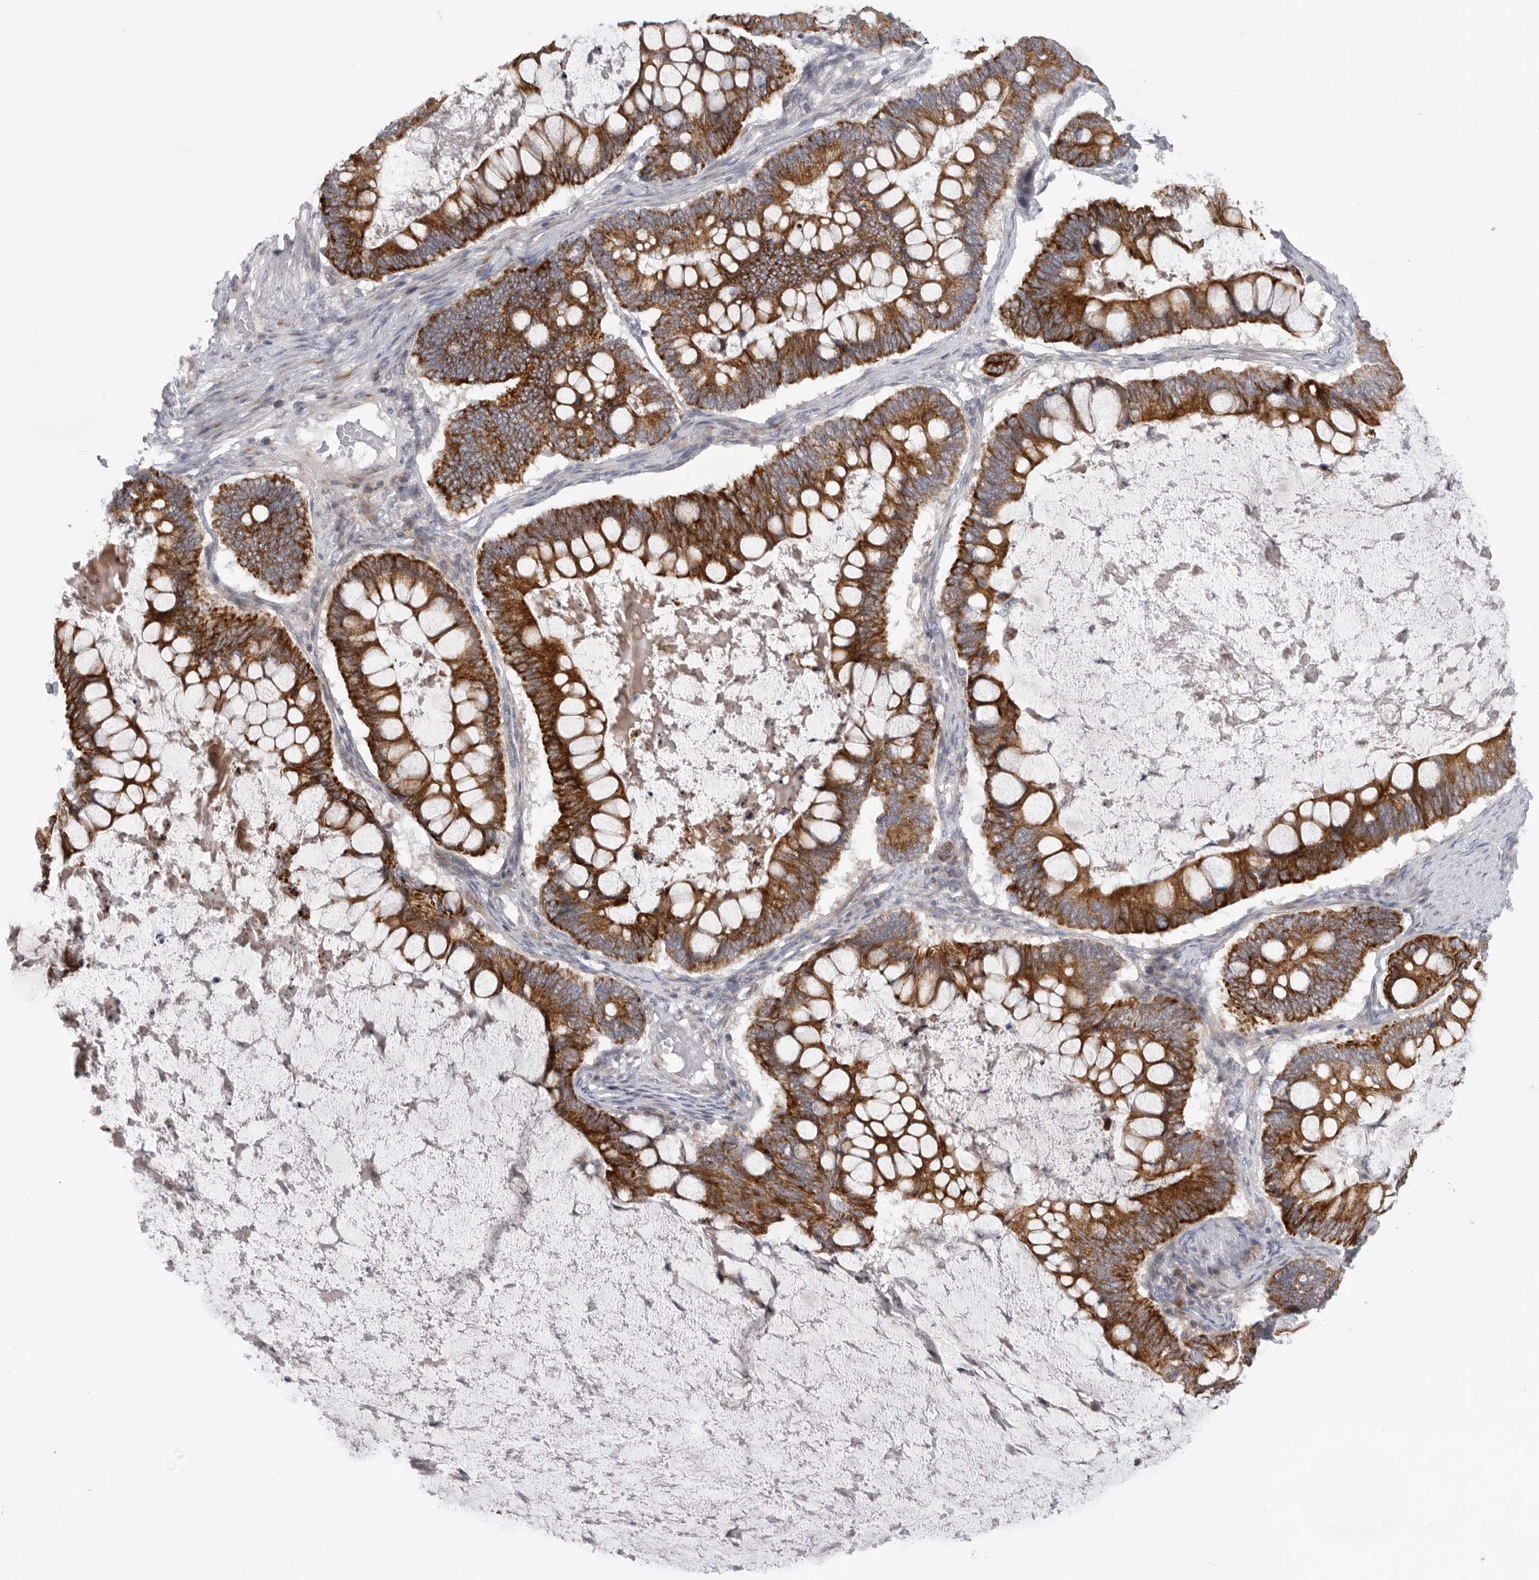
{"staining": {"intensity": "strong", "quantity": ">75%", "location": "cytoplasmic/membranous"}, "tissue": "ovarian cancer", "cell_type": "Tumor cells", "image_type": "cancer", "snomed": [{"axis": "morphology", "description": "Cystadenocarcinoma, mucinous, NOS"}, {"axis": "topography", "description": "Ovary"}], "caption": "The immunohistochemical stain labels strong cytoplasmic/membranous staining in tumor cells of ovarian cancer (mucinous cystadenocarcinoma) tissue. (DAB (3,3'-diaminobenzidine) = brown stain, brightfield microscopy at high magnification).", "gene": "USP24", "patient": {"sex": "female", "age": 61}}